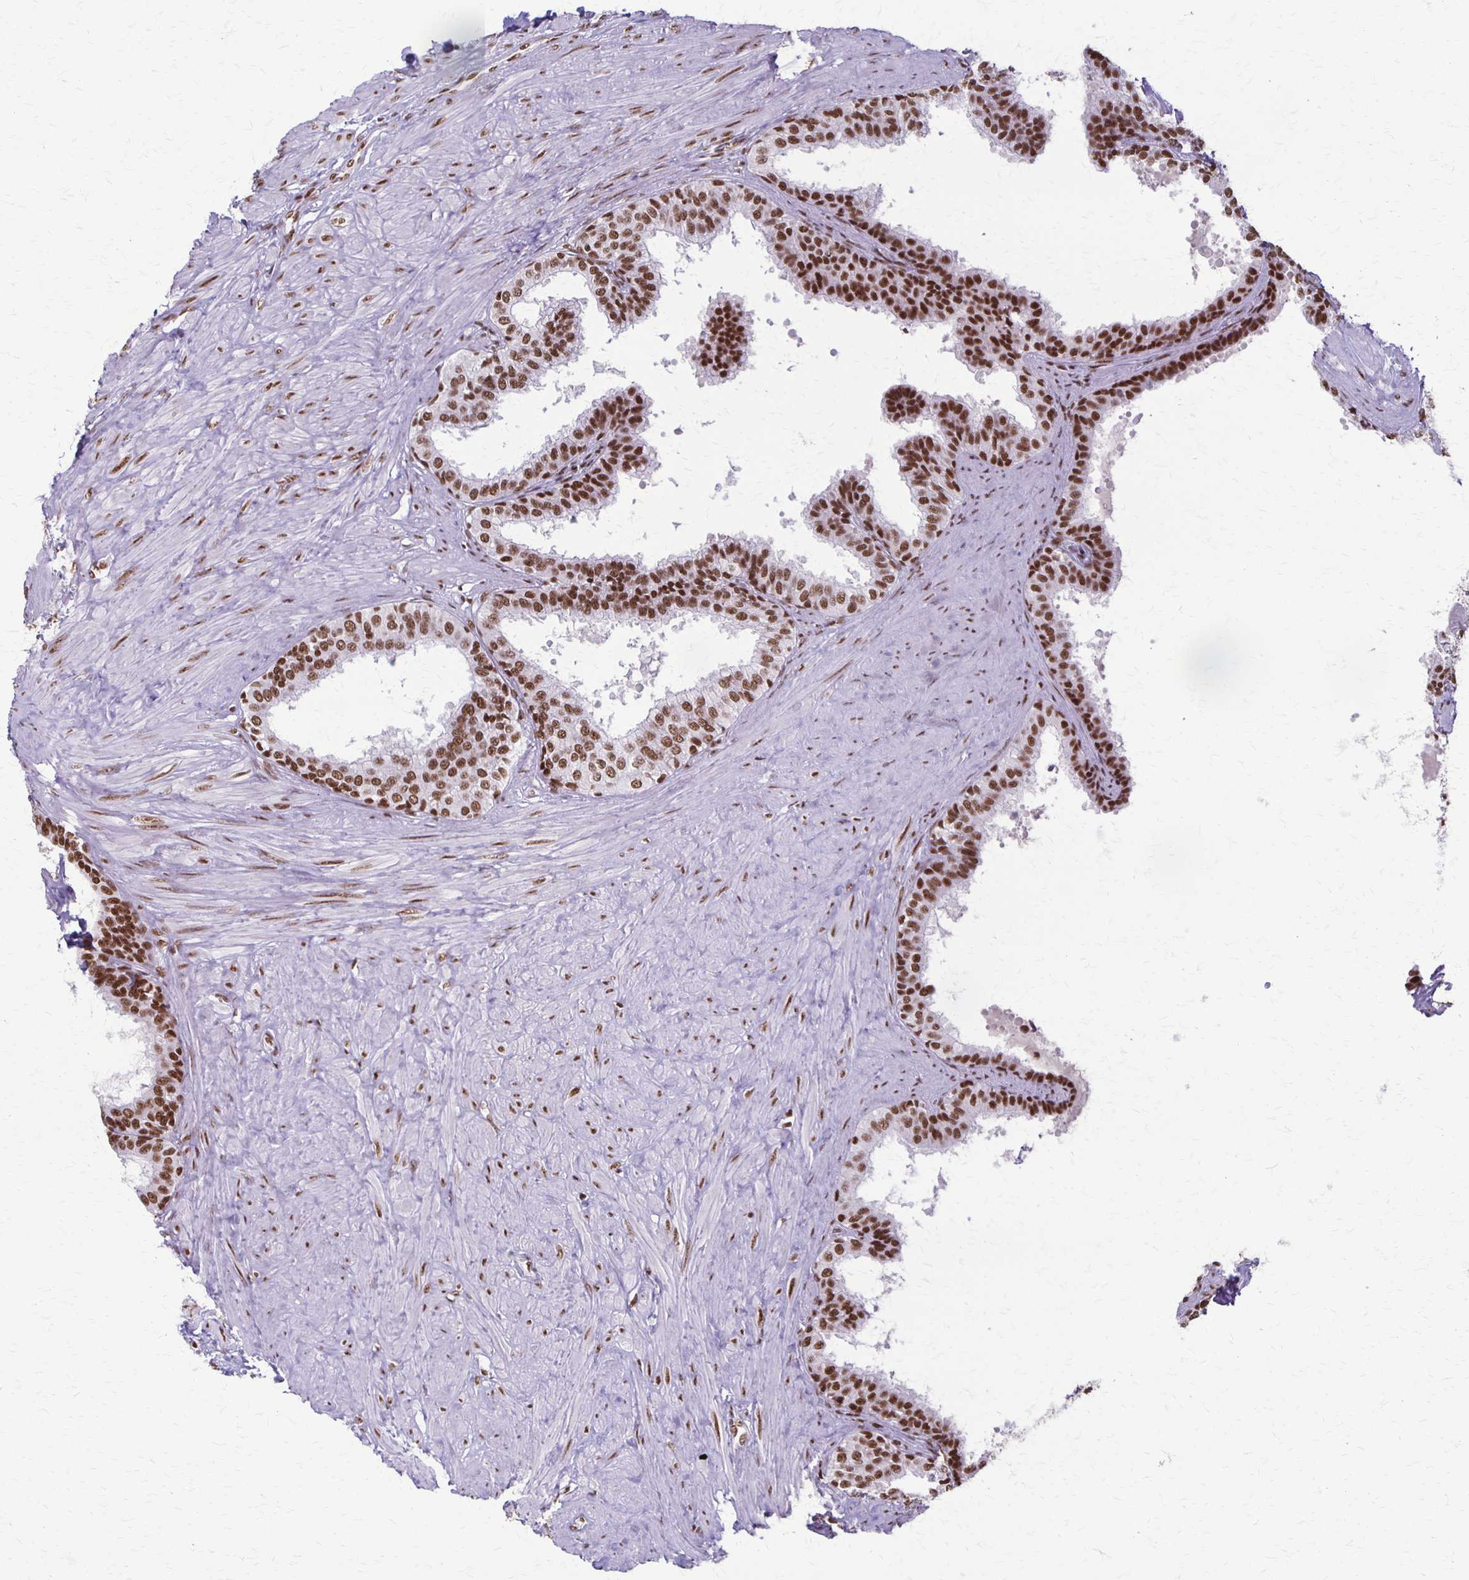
{"staining": {"intensity": "strong", "quantity": ">75%", "location": "nuclear"}, "tissue": "prostate", "cell_type": "Glandular cells", "image_type": "normal", "snomed": [{"axis": "morphology", "description": "Normal tissue, NOS"}, {"axis": "topography", "description": "Prostate"}, {"axis": "topography", "description": "Peripheral nerve tissue"}], "caption": "This micrograph demonstrates IHC staining of normal prostate, with high strong nuclear expression in approximately >75% of glandular cells.", "gene": "XRCC6", "patient": {"sex": "male", "age": 55}}